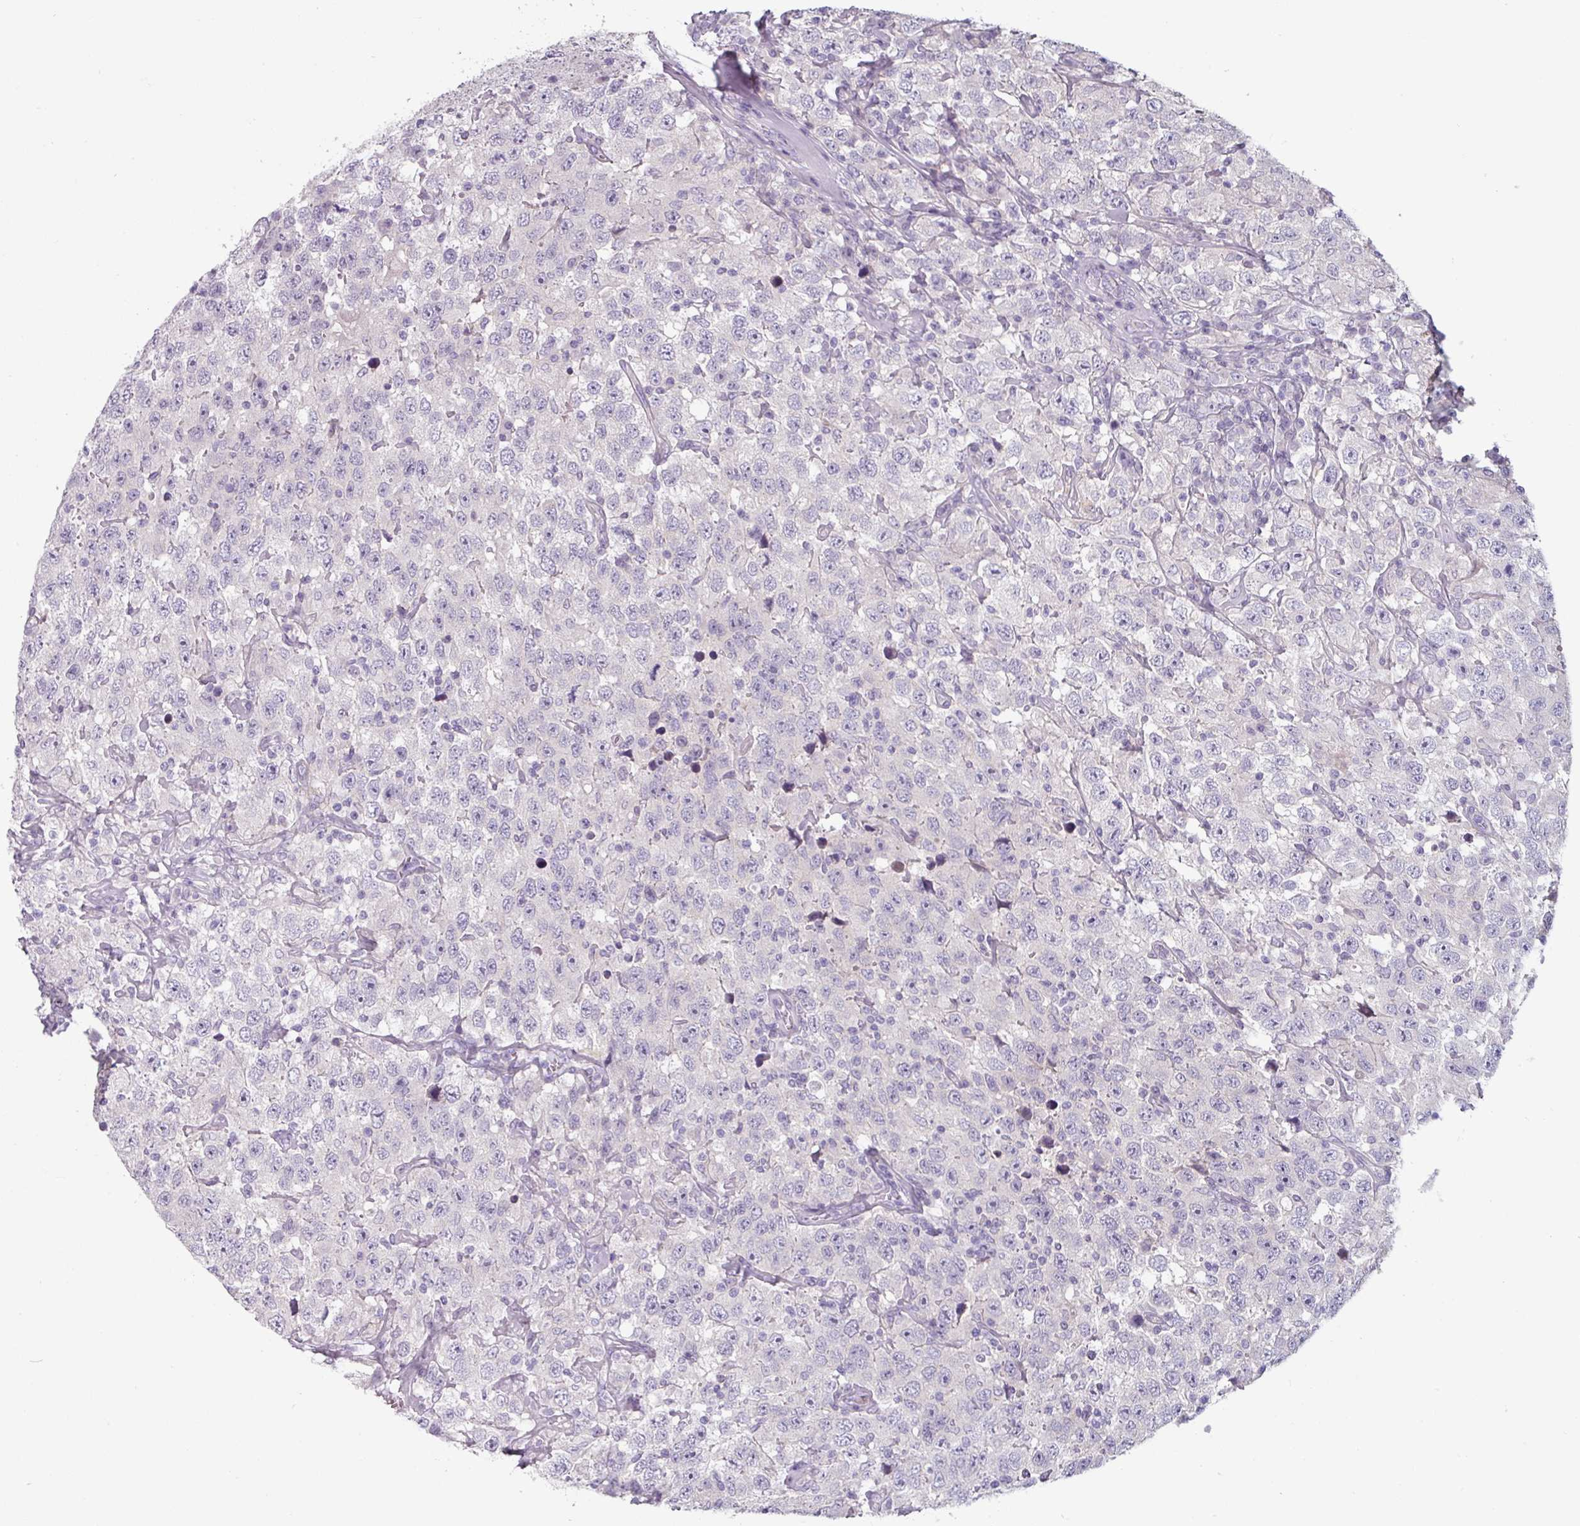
{"staining": {"intensity": "negative", "quantity": "none", "location": "none"}, "tissue": "testis cancer", "cell_type": "Tumor cells", "image_type": "cancer", "snomed": [{"axis": "morphology", "description": "Seminoma, NOS"}, {"axis": "topography", "description": "Testis"}], "caption": "Protein analysis of testis cancer (seminoma) demonstrates no significant positivity in tumor cells. (DAB (3,3'-diaminobenzidine) immunohistochemistry with hematoxylin counter stain).", "gene": "MTMR14", "patient": {"sex": "male", "age": 41}}